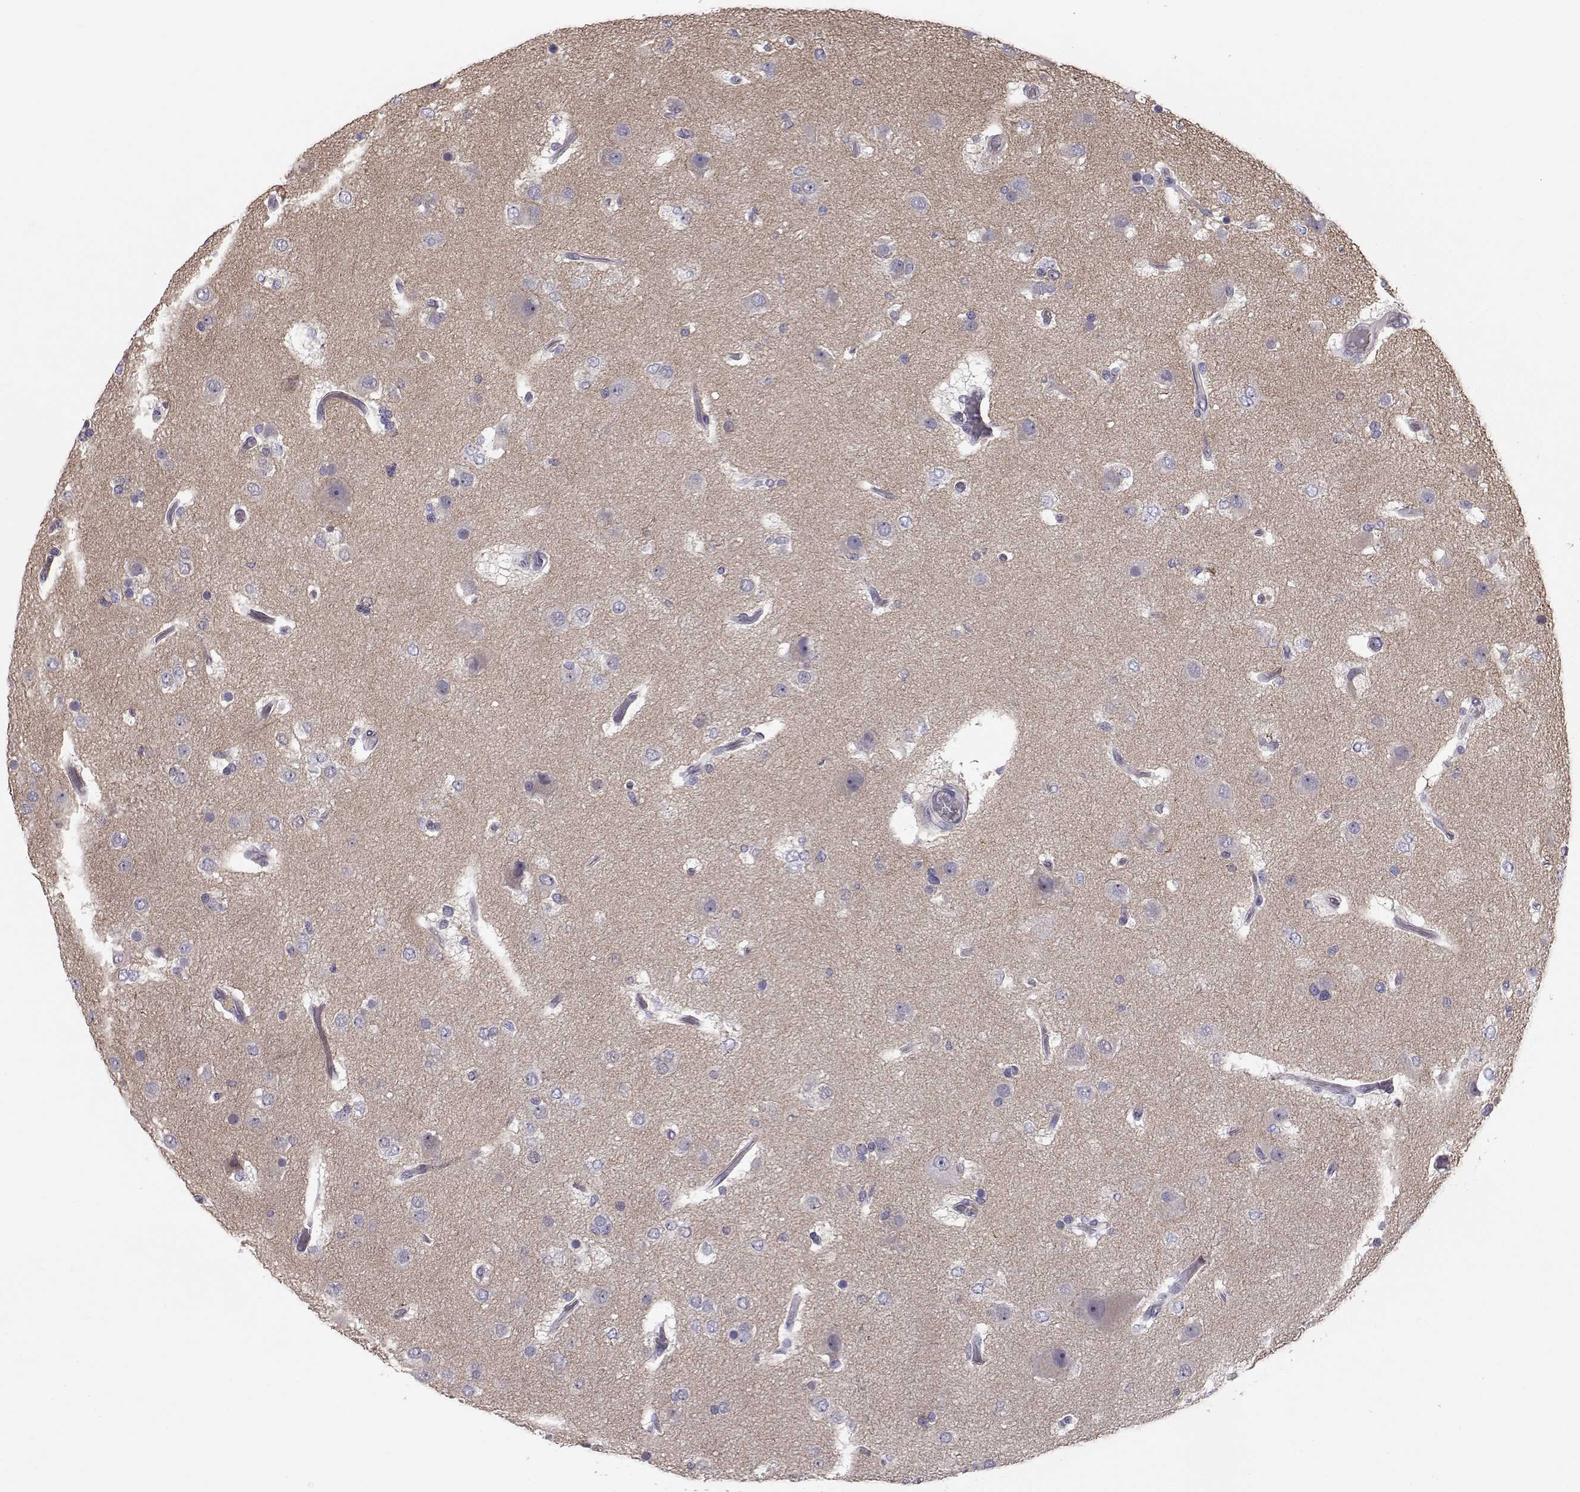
{"staining": {"intensity": "negative", "quantity": "none", "location": "none"}, "tissue": "glioma", "cell_type": "Tumor cells", "image_type": "cancer", "snomed": [{"axis": "morphology", "description": "Glioma, malignant, High grade"}, {"axis": "topography", "description": "Brain"}], "caption": "This is an IHC photomicrograph of high-grade glioma (malignant). There is no positivity in tumor cells.", "gene": "NCAM2", "patient": {"sex": "female", "age": 63}}